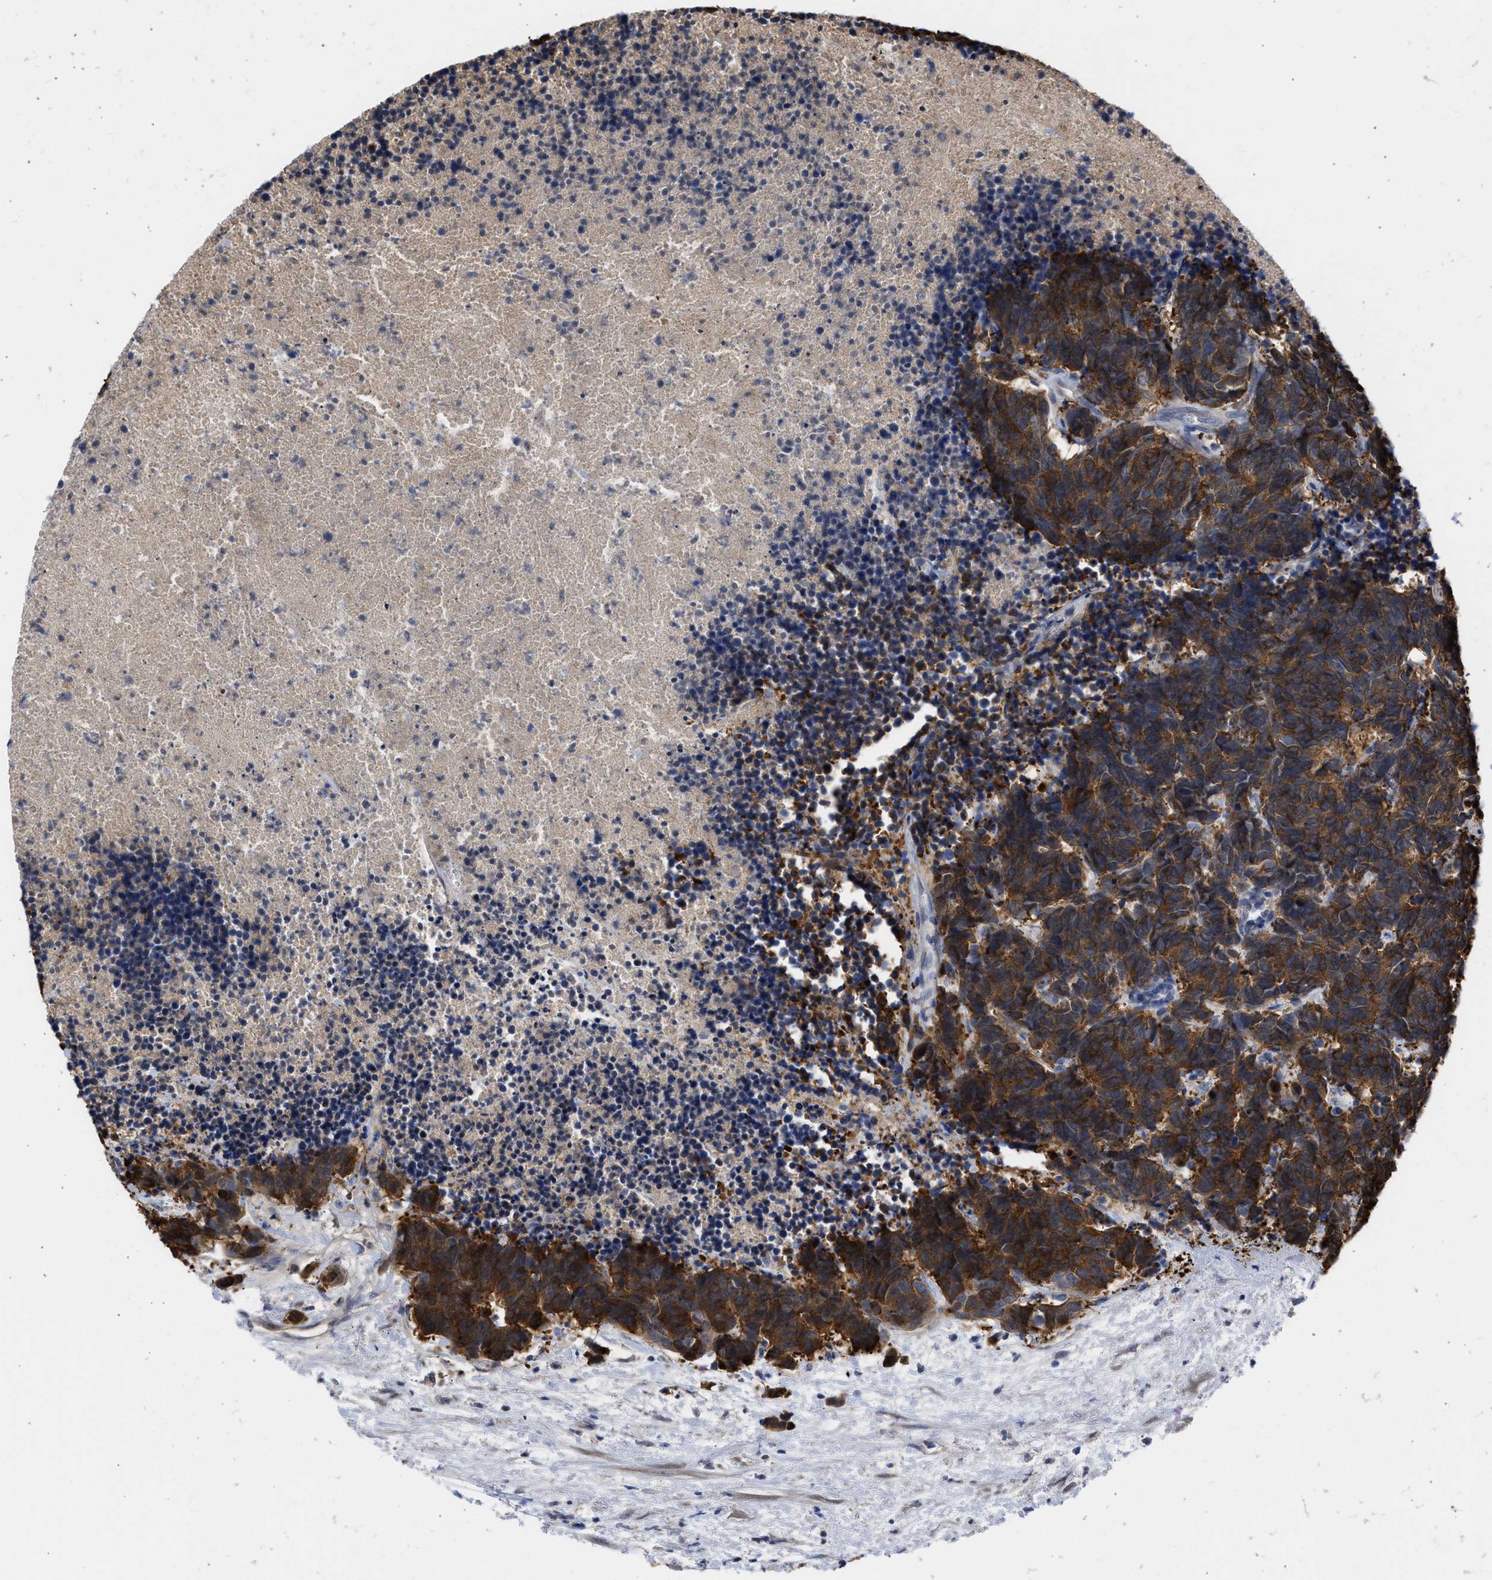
{"staining": {"intensity": "strong", "quantity": ">75%", "location": "cytoplasmic/membranous"}, "tissue": "carcinoid", "cell_type": "Tumor cells", "image_type": "cancer", "snomed": [{"axis": "morphology", "description": "Carcinoma, NOS"}, {"axis": "morphology", "description": "Carcinoid, malignant, NOS"}, {"axis": "topography", "description": "Urinary bladder"}], "caption": "The photomicrograph shows immunohistochemical staining of carcinoma. There is strong cytoplasmic/membranous positivity is identified in approximately >75% of tumor cells.", "gene": "THRA", "patient": {"sex": "male", "age": 57}}